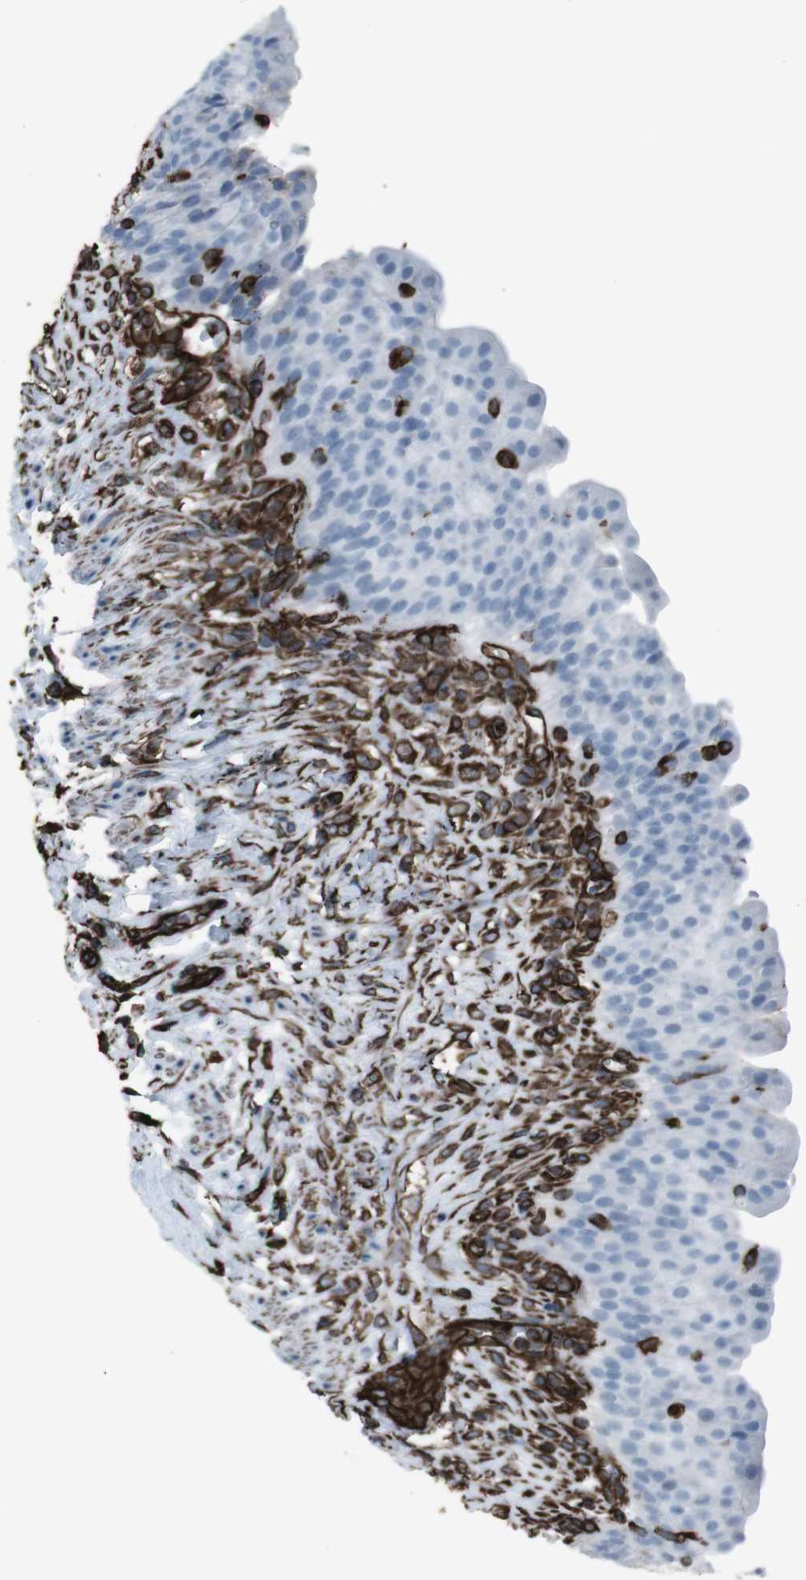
{"staining": {"intensity": "negative", "quantity": "none", "location": "none"}, "tissue": "urinary bladder", "cell_type": "Urothelial cells", "image_type": "normal", "snomed": [{"axis": "morphology", "description": "Normal tissue, NOS"}, {"axis": "topography", "description": "Urinary bladder"}], "caption": "High power microscopy histopathology image of an IHC photomicrograph of unremarkable urinary bladder, revealing no significant staining in urothelial cells.", "gene": "ZDHHC6", "patient": {"sex": "female", "age": 79}}